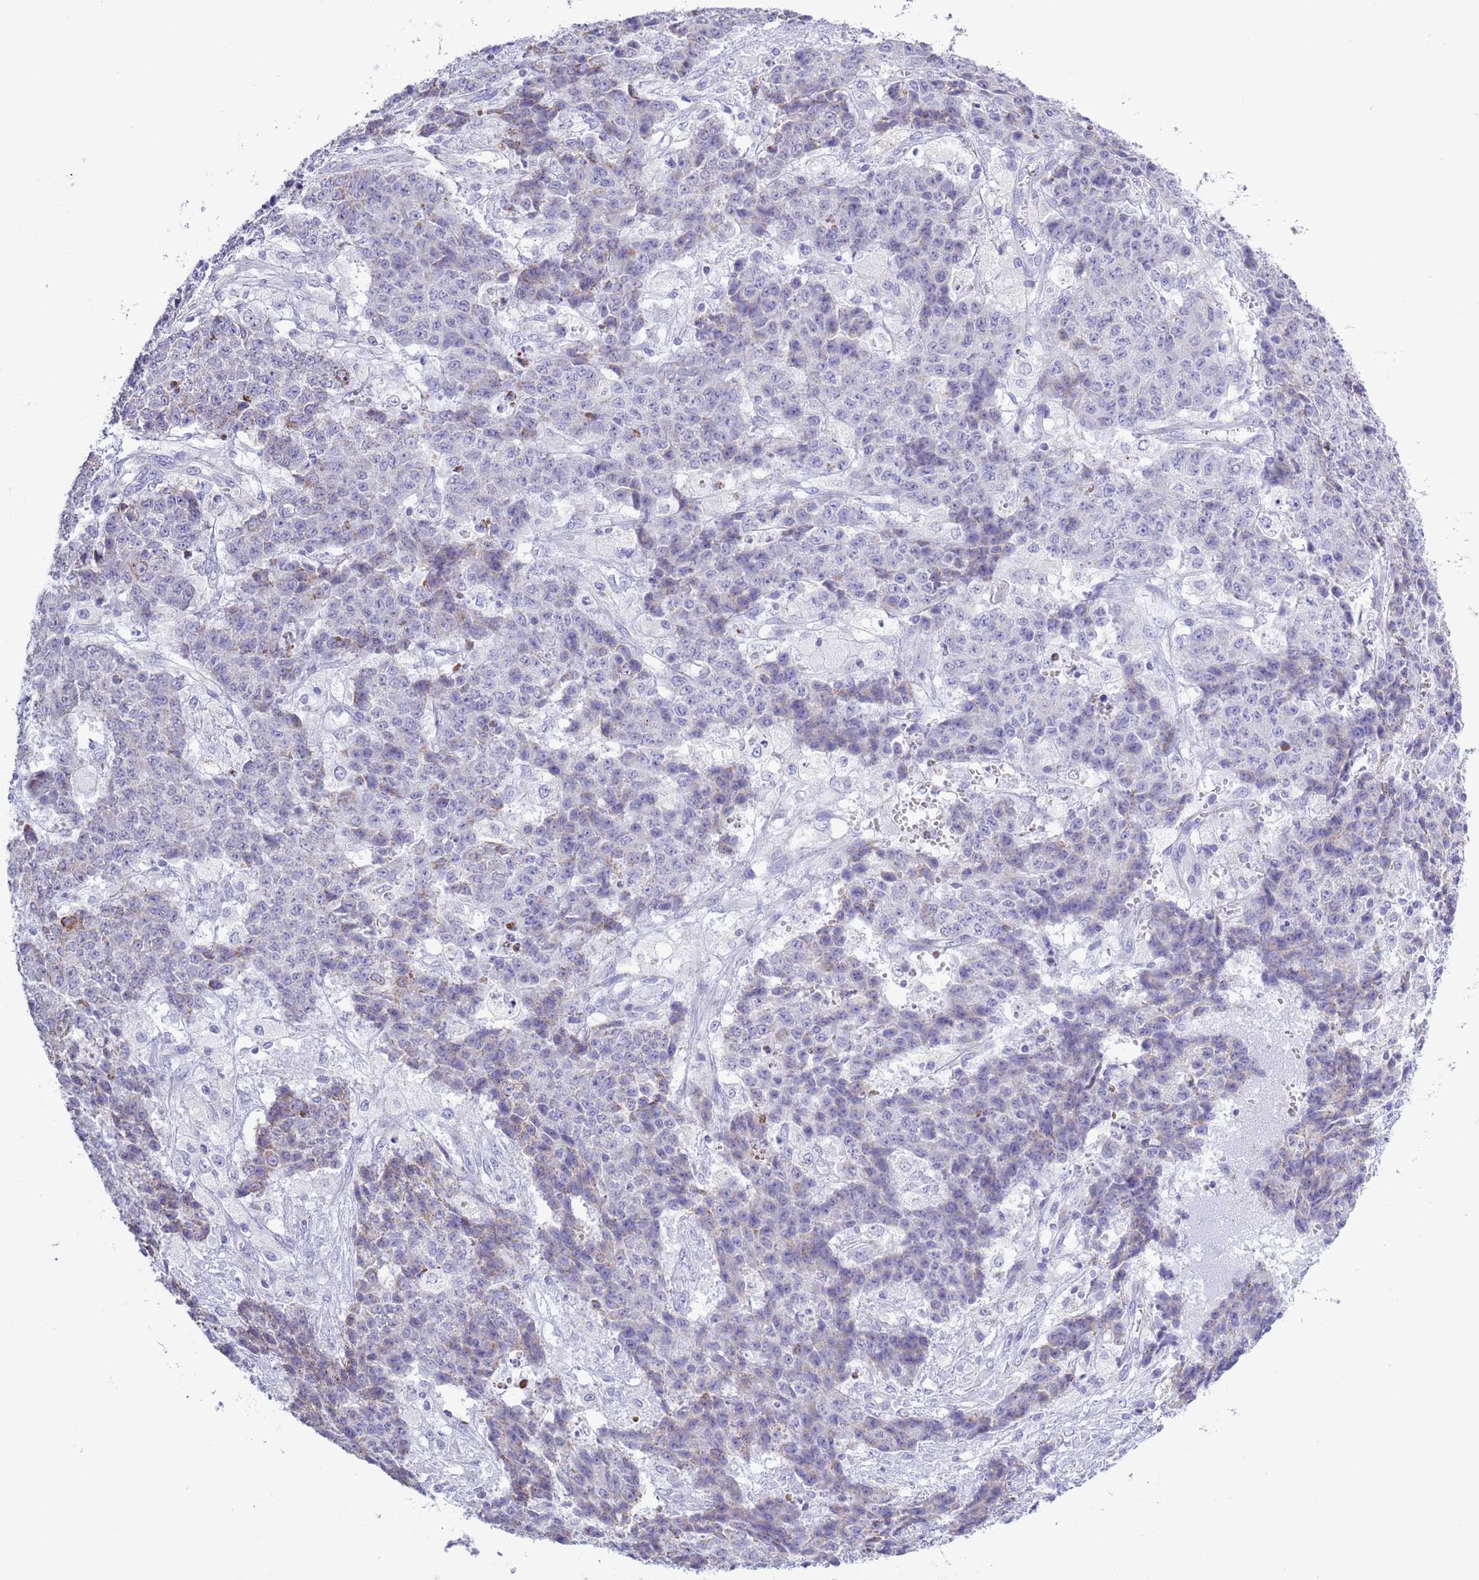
{"staining": {"intensity": "weak", "quantity": "<25%", "location": "cytoplasmic/membranous"}, "tissue": "ovarian cancer", "cell_type": "Tumor cells", "image_type": "cancer", "snomed": [{"axis": "morphology", "description": "Carcinoma, endometroid"}, {"axis": "topography", "description": "Ovary"}], "caption": "Endometroid carcinoma (ovarian) was stained to show a protein in brown. There is no significant expression in tumor cells.", "gene": "MOCOS", "patient": {"sex": "female", "age": 42}}